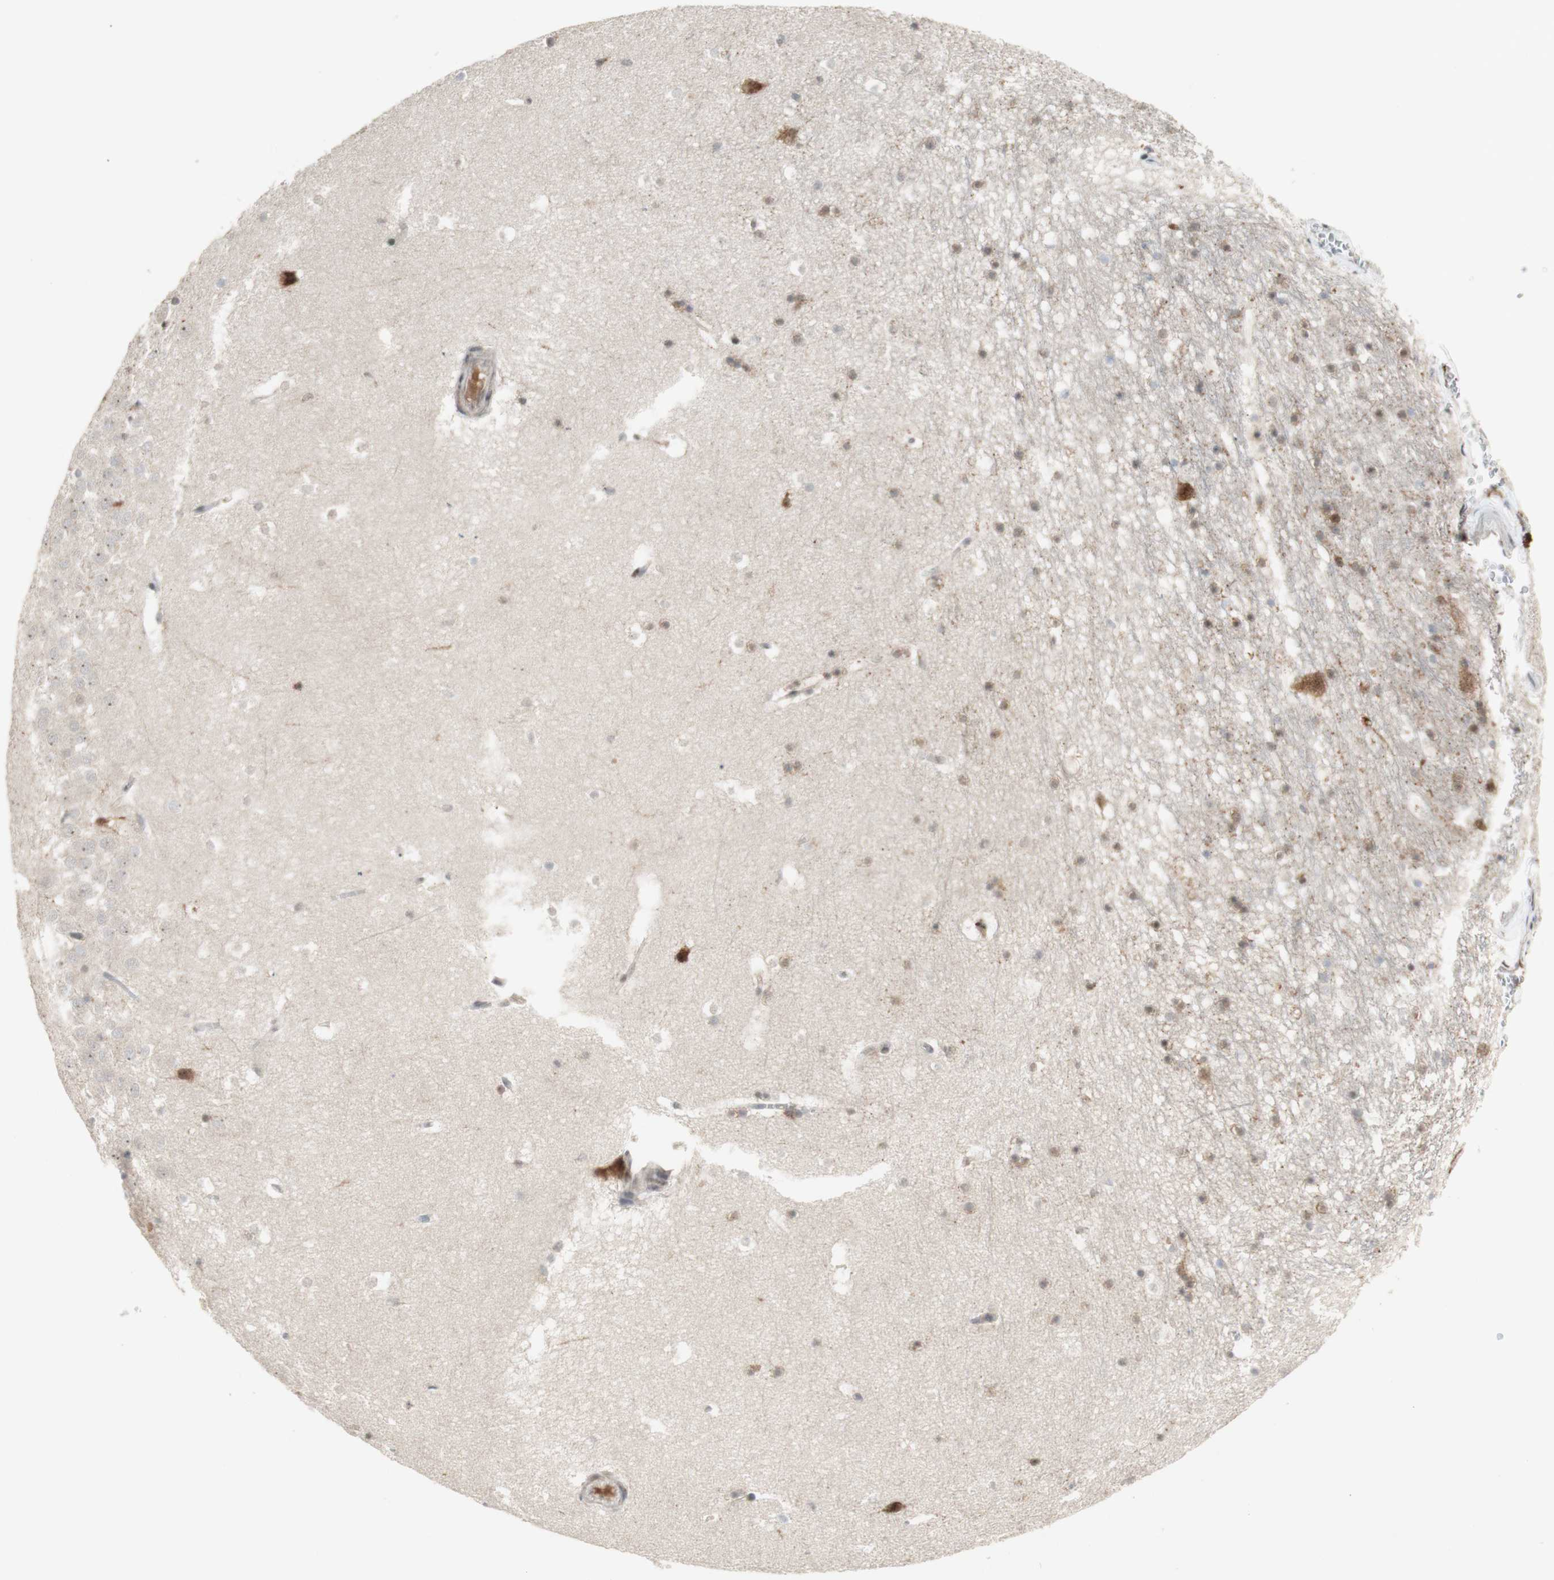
{"staining": {"intensity": "weak", "quantity": "<25%", "location": "cytoplasmic/membranous"}, "tissue": "hippocampus", "cell_type": "Glial cells", "image_type": "normal", "snomed": [{"axis": "morphology", "description": "Normal tissue, NOS"}, {"axis": "topography", "description": "Hippocampus"}], "caption": "The immunohistochemistry (IHC) micrograph has no significant expression in glial cells of hippocampus. (Brightfield microscopy of DAB immunohistochemistry (IHC) at high magnification).", "gene": "CYLD", "patient": {"sex": "male", "age": 45}}